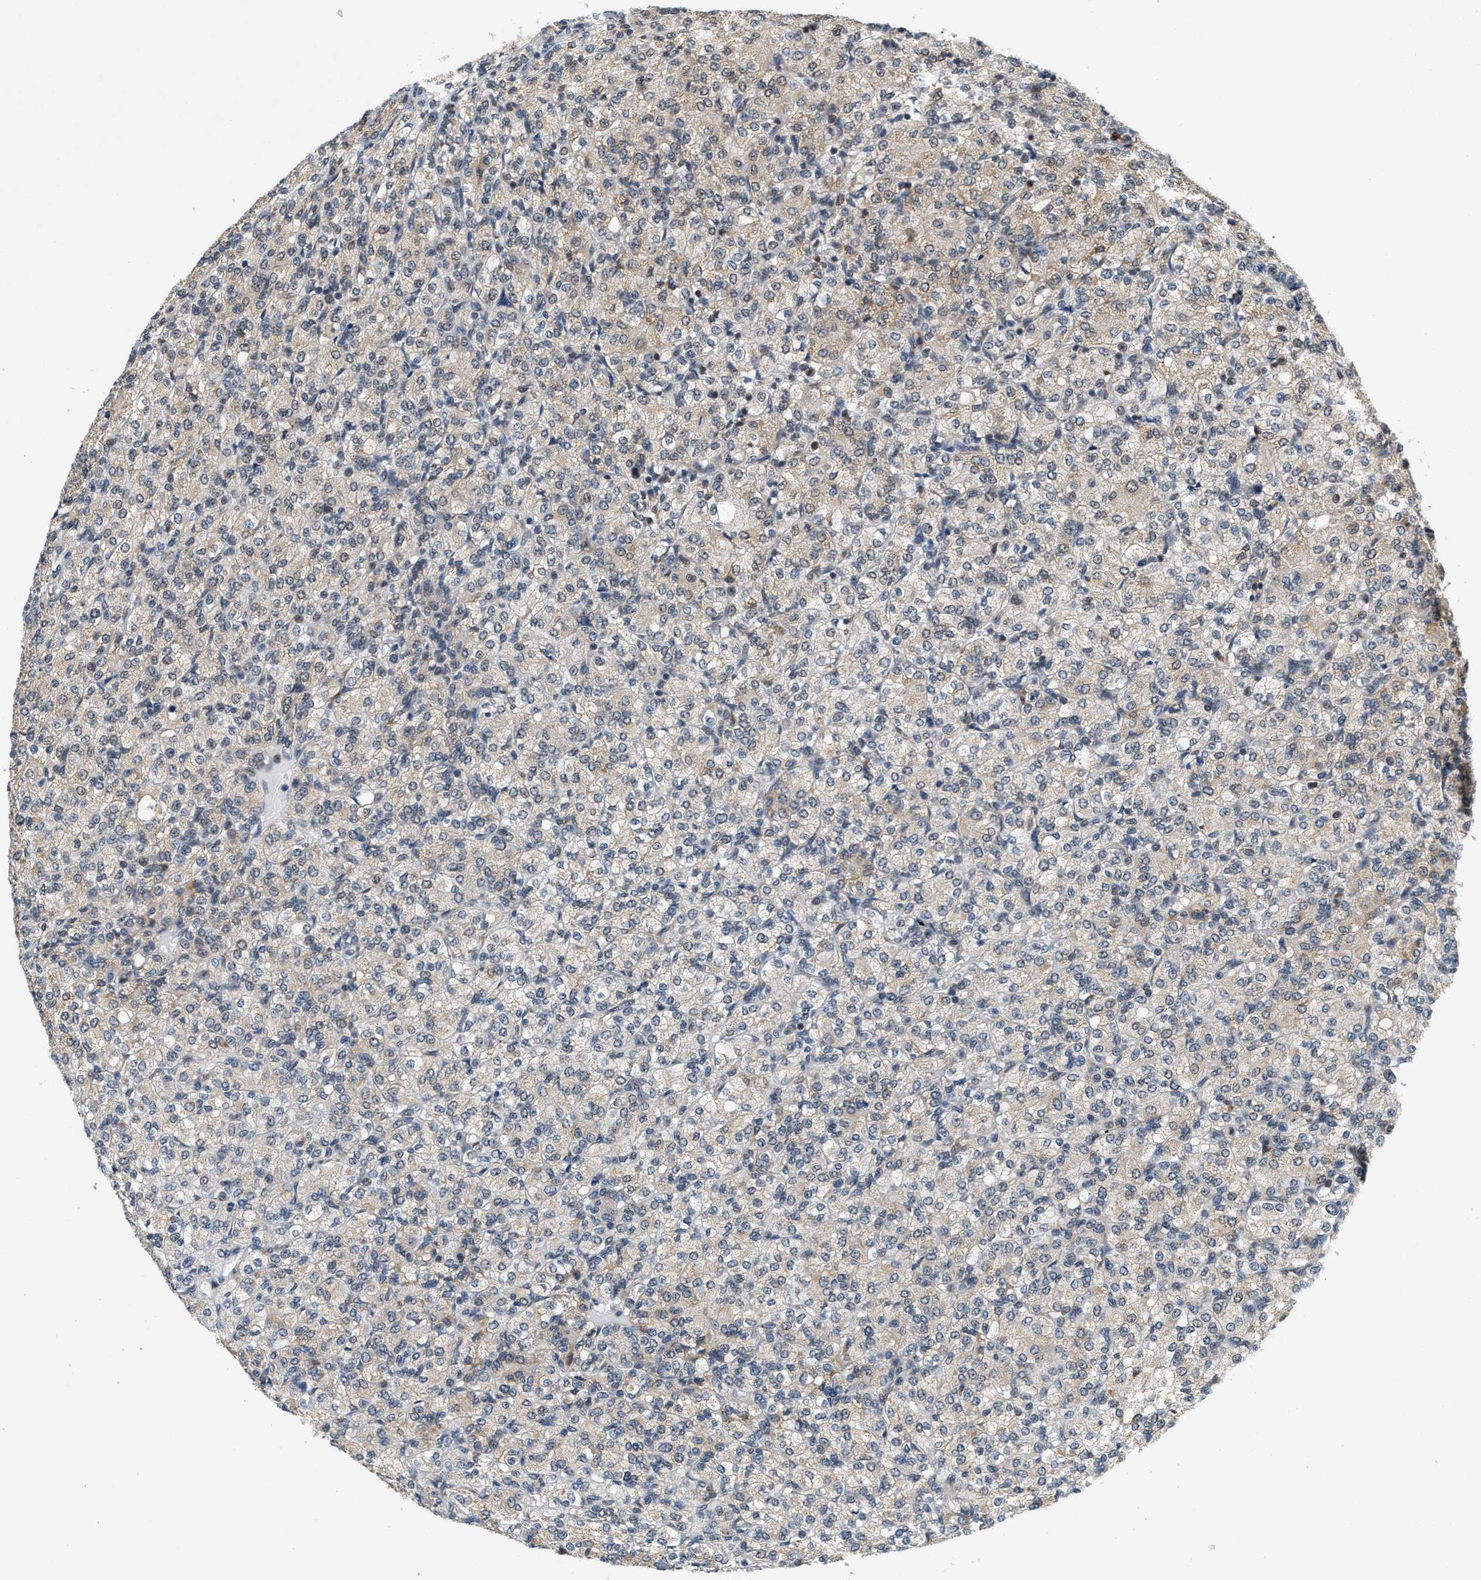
{"staining": {"intensity": "weak", "quantity": ">75%", "location": "cytoplasmic/membranous"}, "tissue": "renal cancer", "cell_type": "Tumor cells", "image_type": "cancer", "snomed": [{"axis": "morphology", "description": "Adenocarcinoma, NOS"}, {"axis": "topography", "description": "Kidney"}], "caption": "Human adenocarcinoma (renal) stained for a protein (brown) shows weak cytoplasmic/membranous positive positivity in about >75% of tumor cells.", "gene": "GIGYF1", "patient": {"sex": "male", "age": 77}}